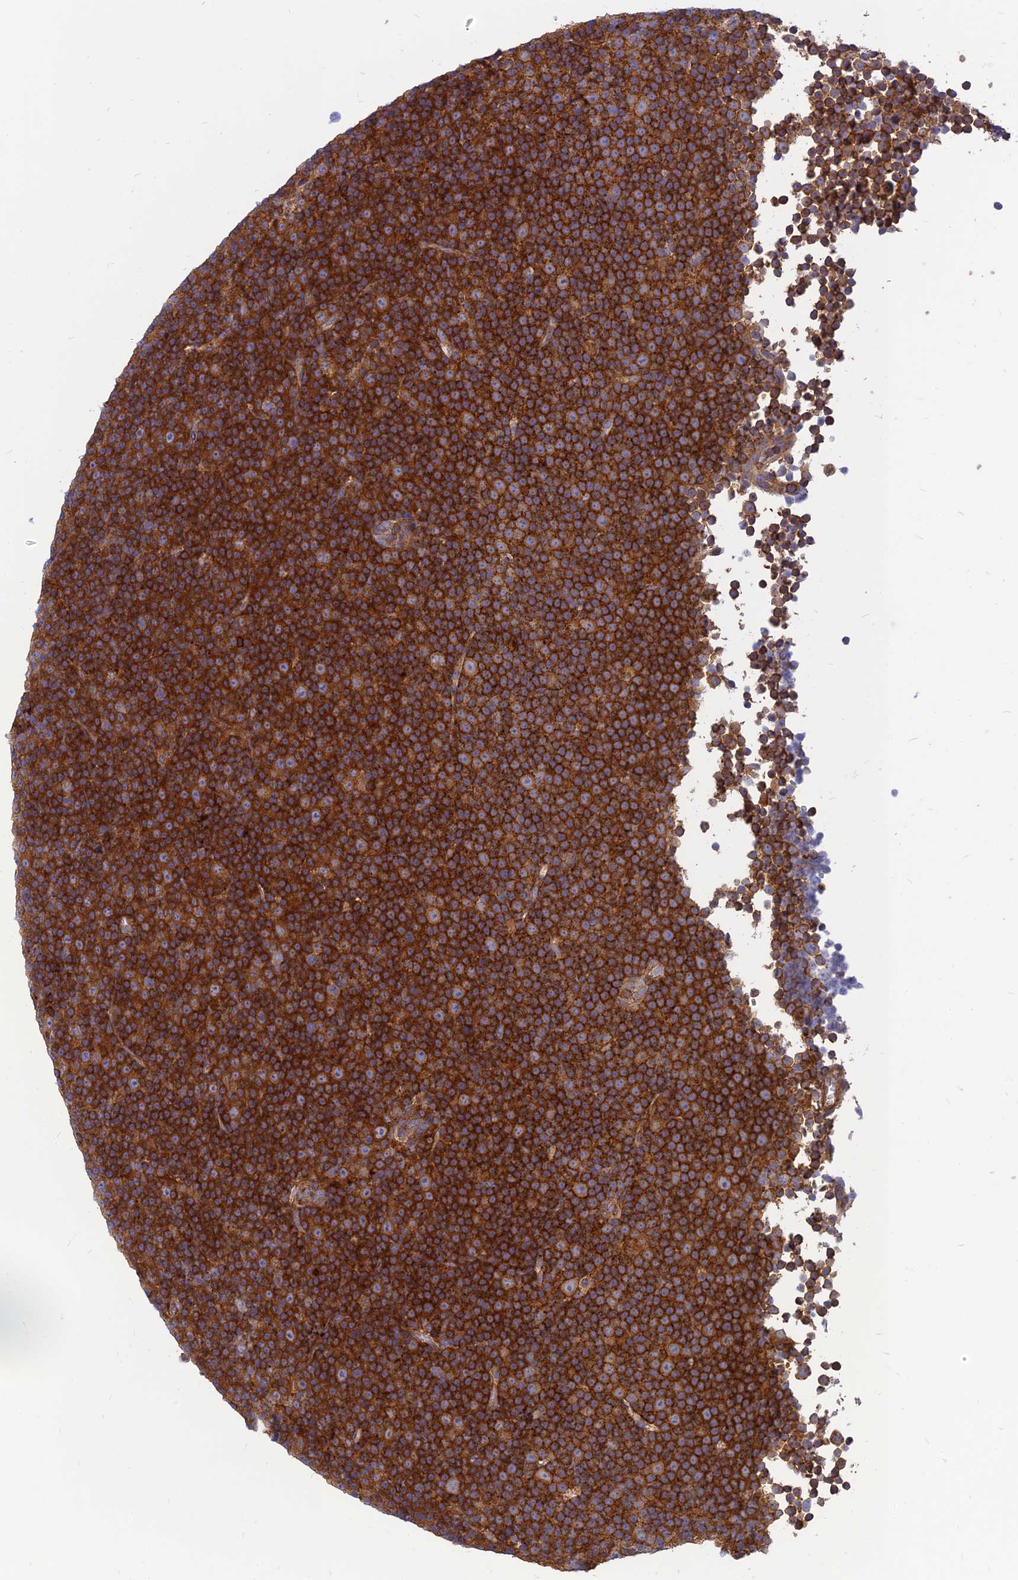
{"staining": {"intensity": "strong", "quantity": ">75%", "location": "cytoplasmic/membranous"}, "tissue": "lymphoma", "cell_type": "Tumor cells", "image_type": "cancer", "snomed": [{"axis": "morphology", "description": "Malignant lymphoma, non-Hodgkin's type, Low grade"}, {"axis": "topography", "description": "Lymph node"}], "caption": "This micrograph exhibits immunohistochemistry (IHC) staining of human lymphoma, with high strong cytoplasmic/membranous expression in approximately >75% of tumor cells.", "gene": "PHKA2", "patient": {"sex": "female", "age": 67}}